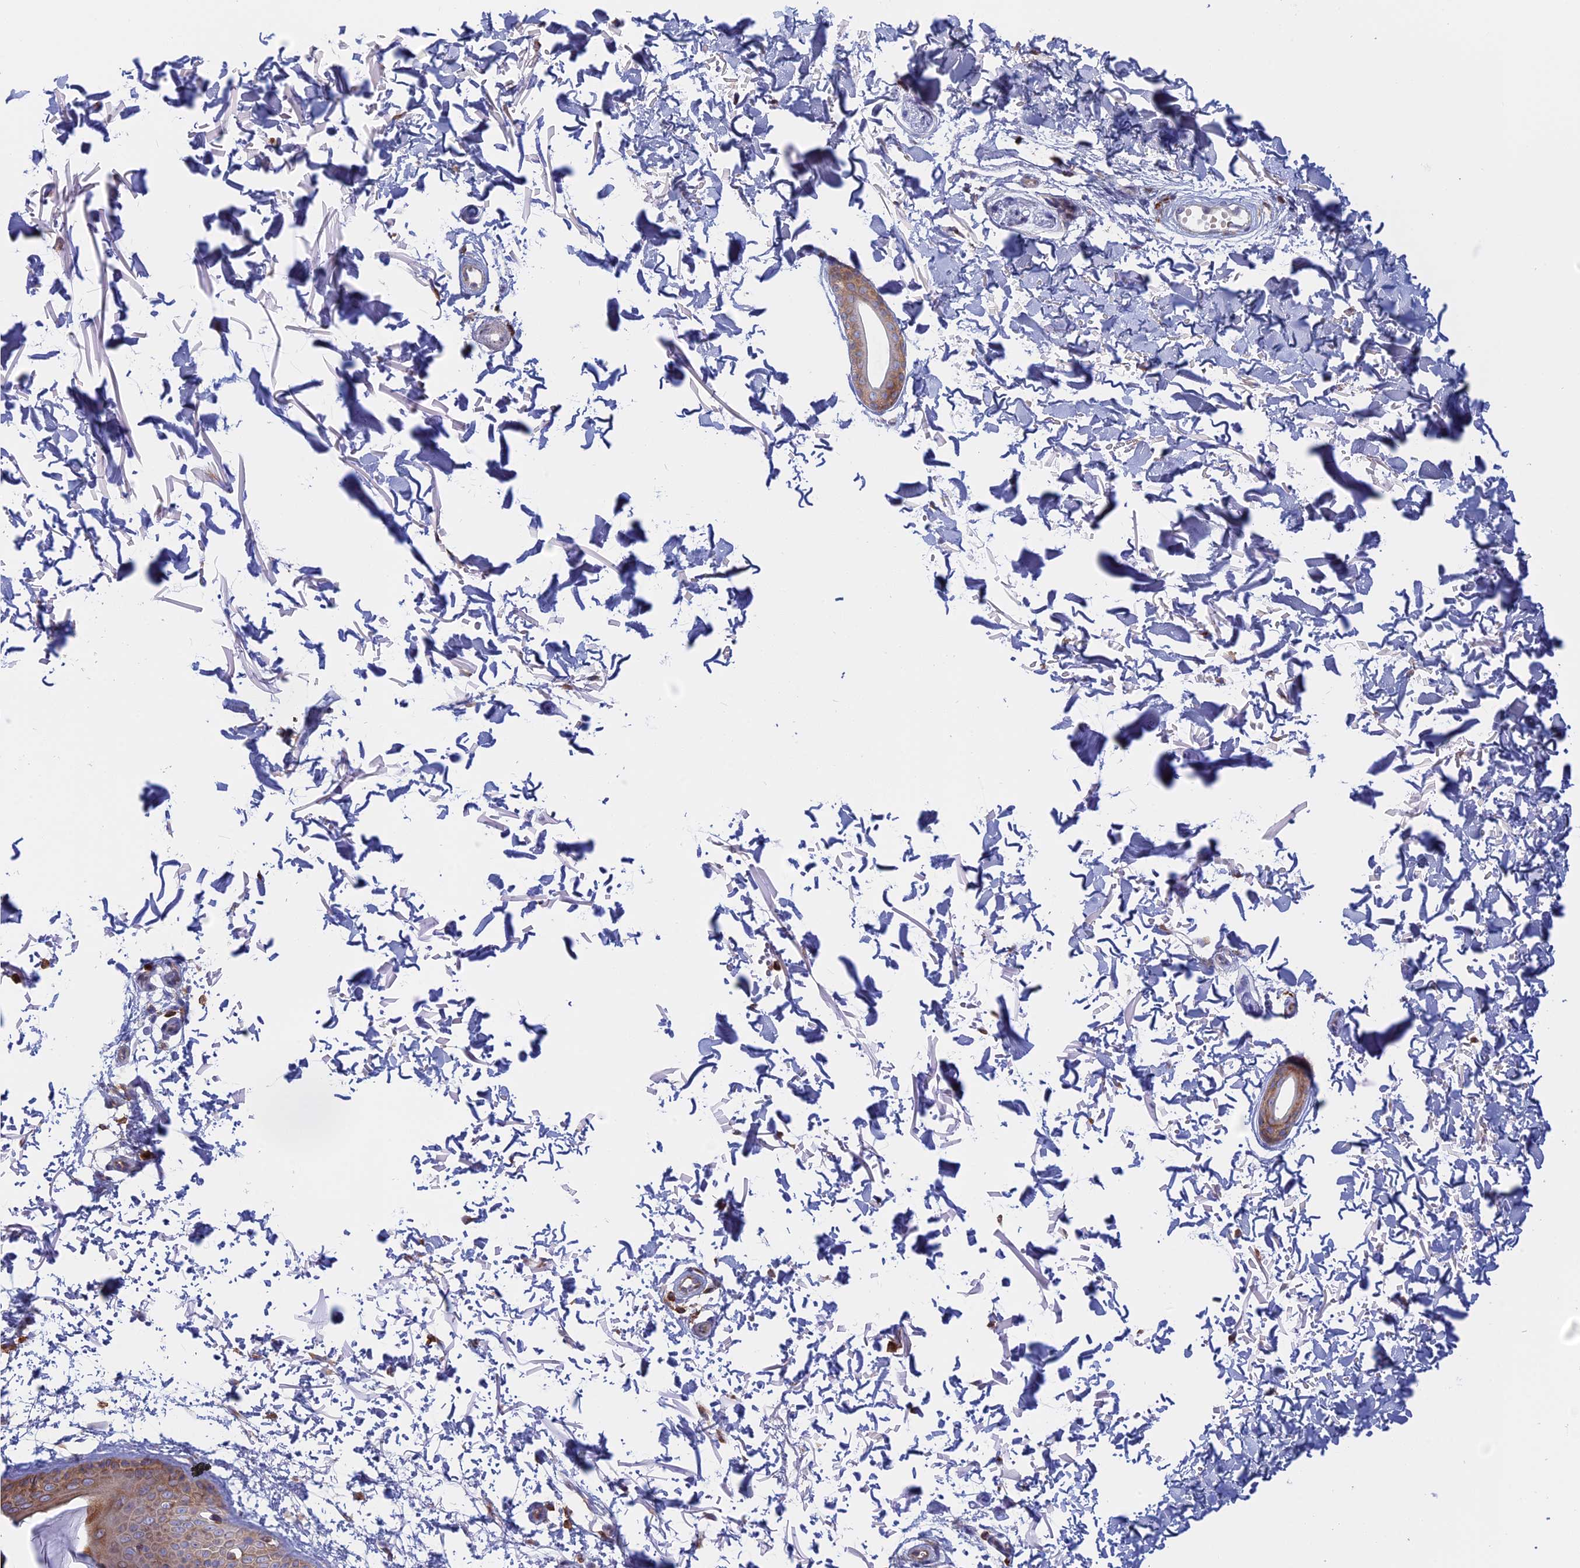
{"staining": {"intensity": "negative", "quantity": "none", "location": "none"}, "tissue": "skin", "cell_type": "Fibroblasts", "image_type": "normal", "snomed": [{"axis": "morphology", "description": "Normal tissue, NOS"}, {"axis": "topography", "description": "Skin"}], "caption": "Fibroblasts are negative for protein expression in benign human skin. Nuclei are stained in blue.", "gene": "GMIP", "patient": {"sex": "male", "age": 66}}